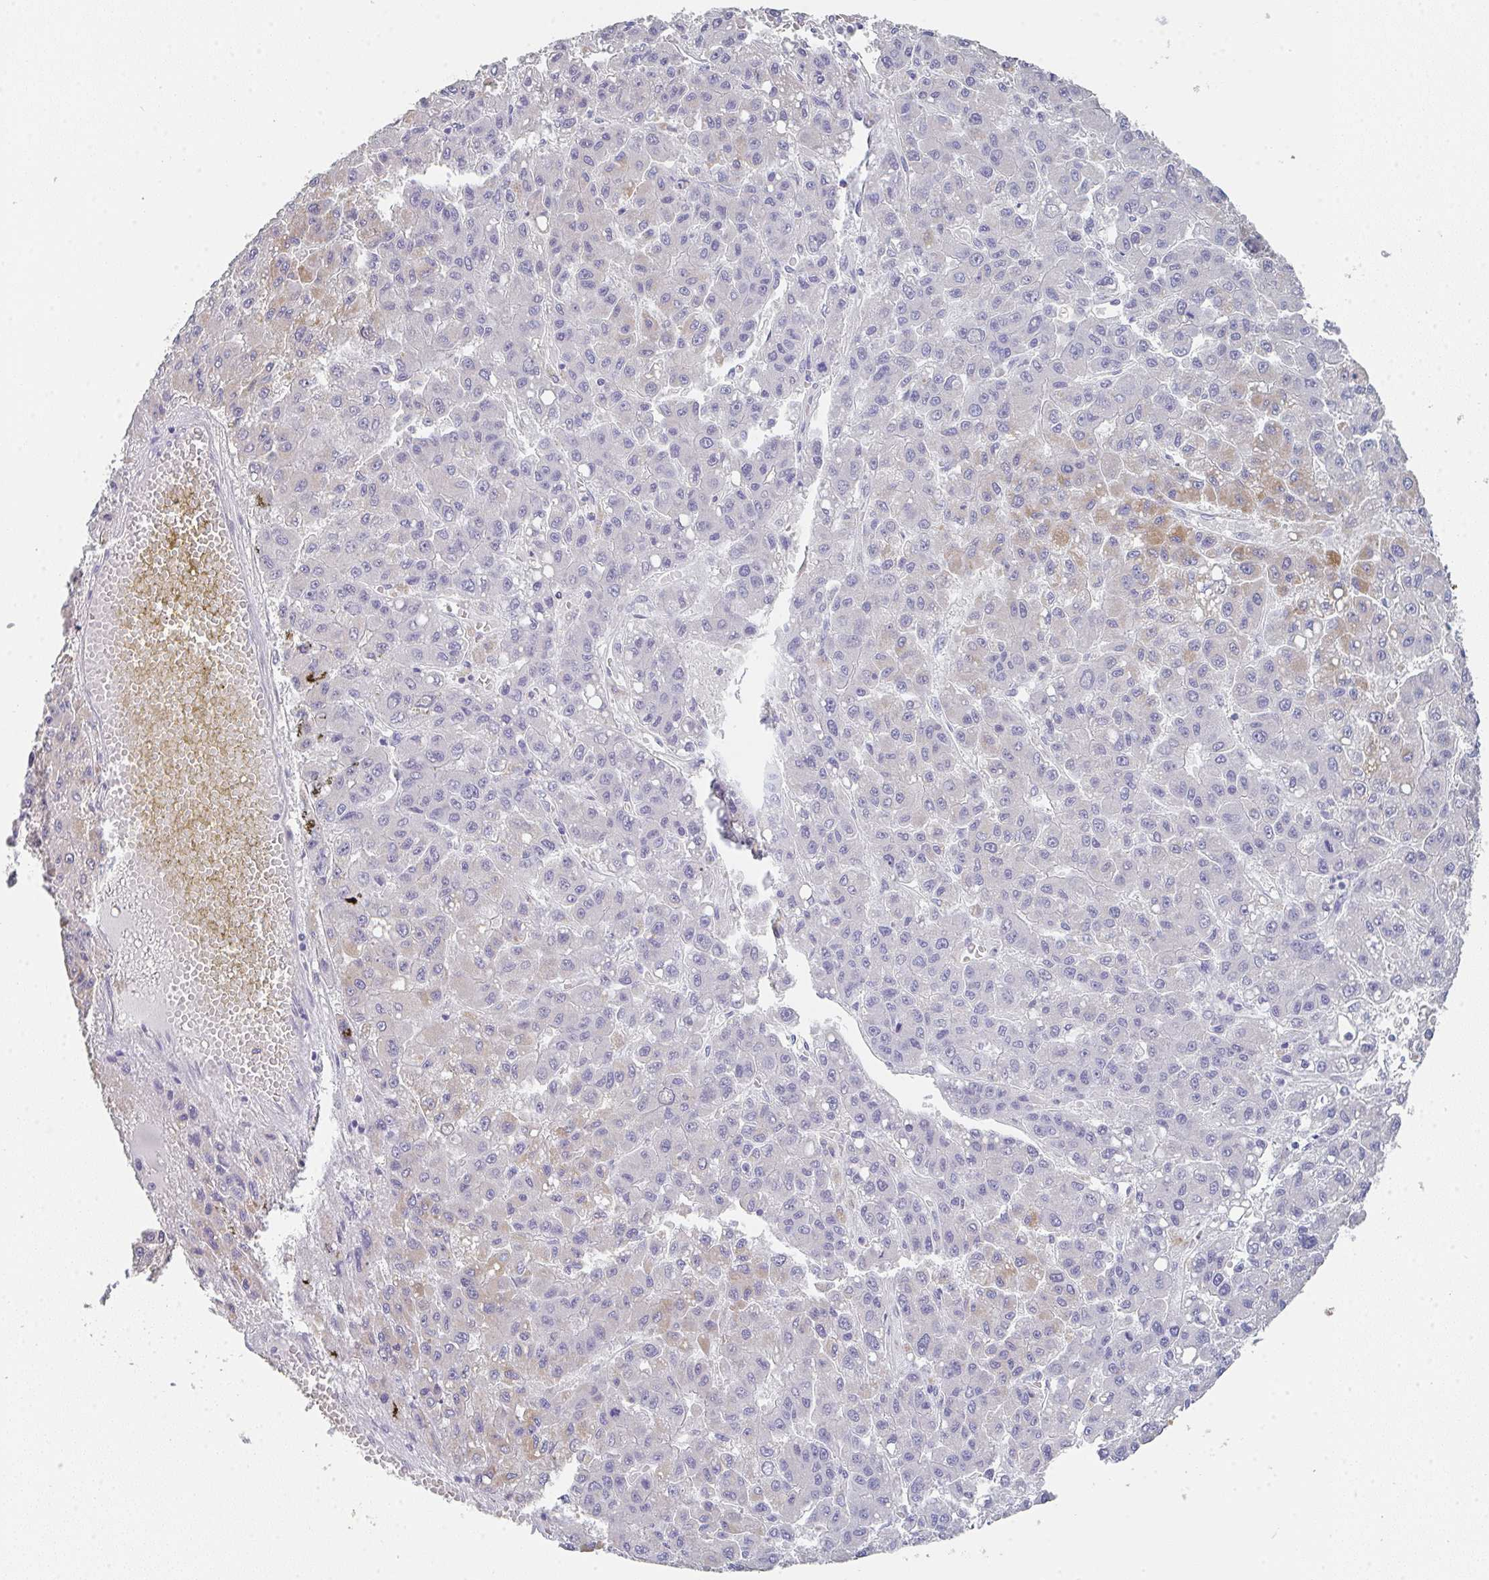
{"staining": {"intensity": "weak", "quantity": "<25%", "location": "cytoplasmic/membranous"}, "tissue": "liver cancer", "cell_type": "Tumor cells", "image_type": "cancer", "snomed": [{"axis": "morphology", "description": "Carcinoma, Hepatocellular, NOS"}, {"axis": "topography", "description": "Liver"}], "caption": "A micrograph of human hepatocellular carcinoma (liver) is negative for staining in tumor cells.", "gene": "NOXRED1", "patient": {"sex": "male", "age": 70}}